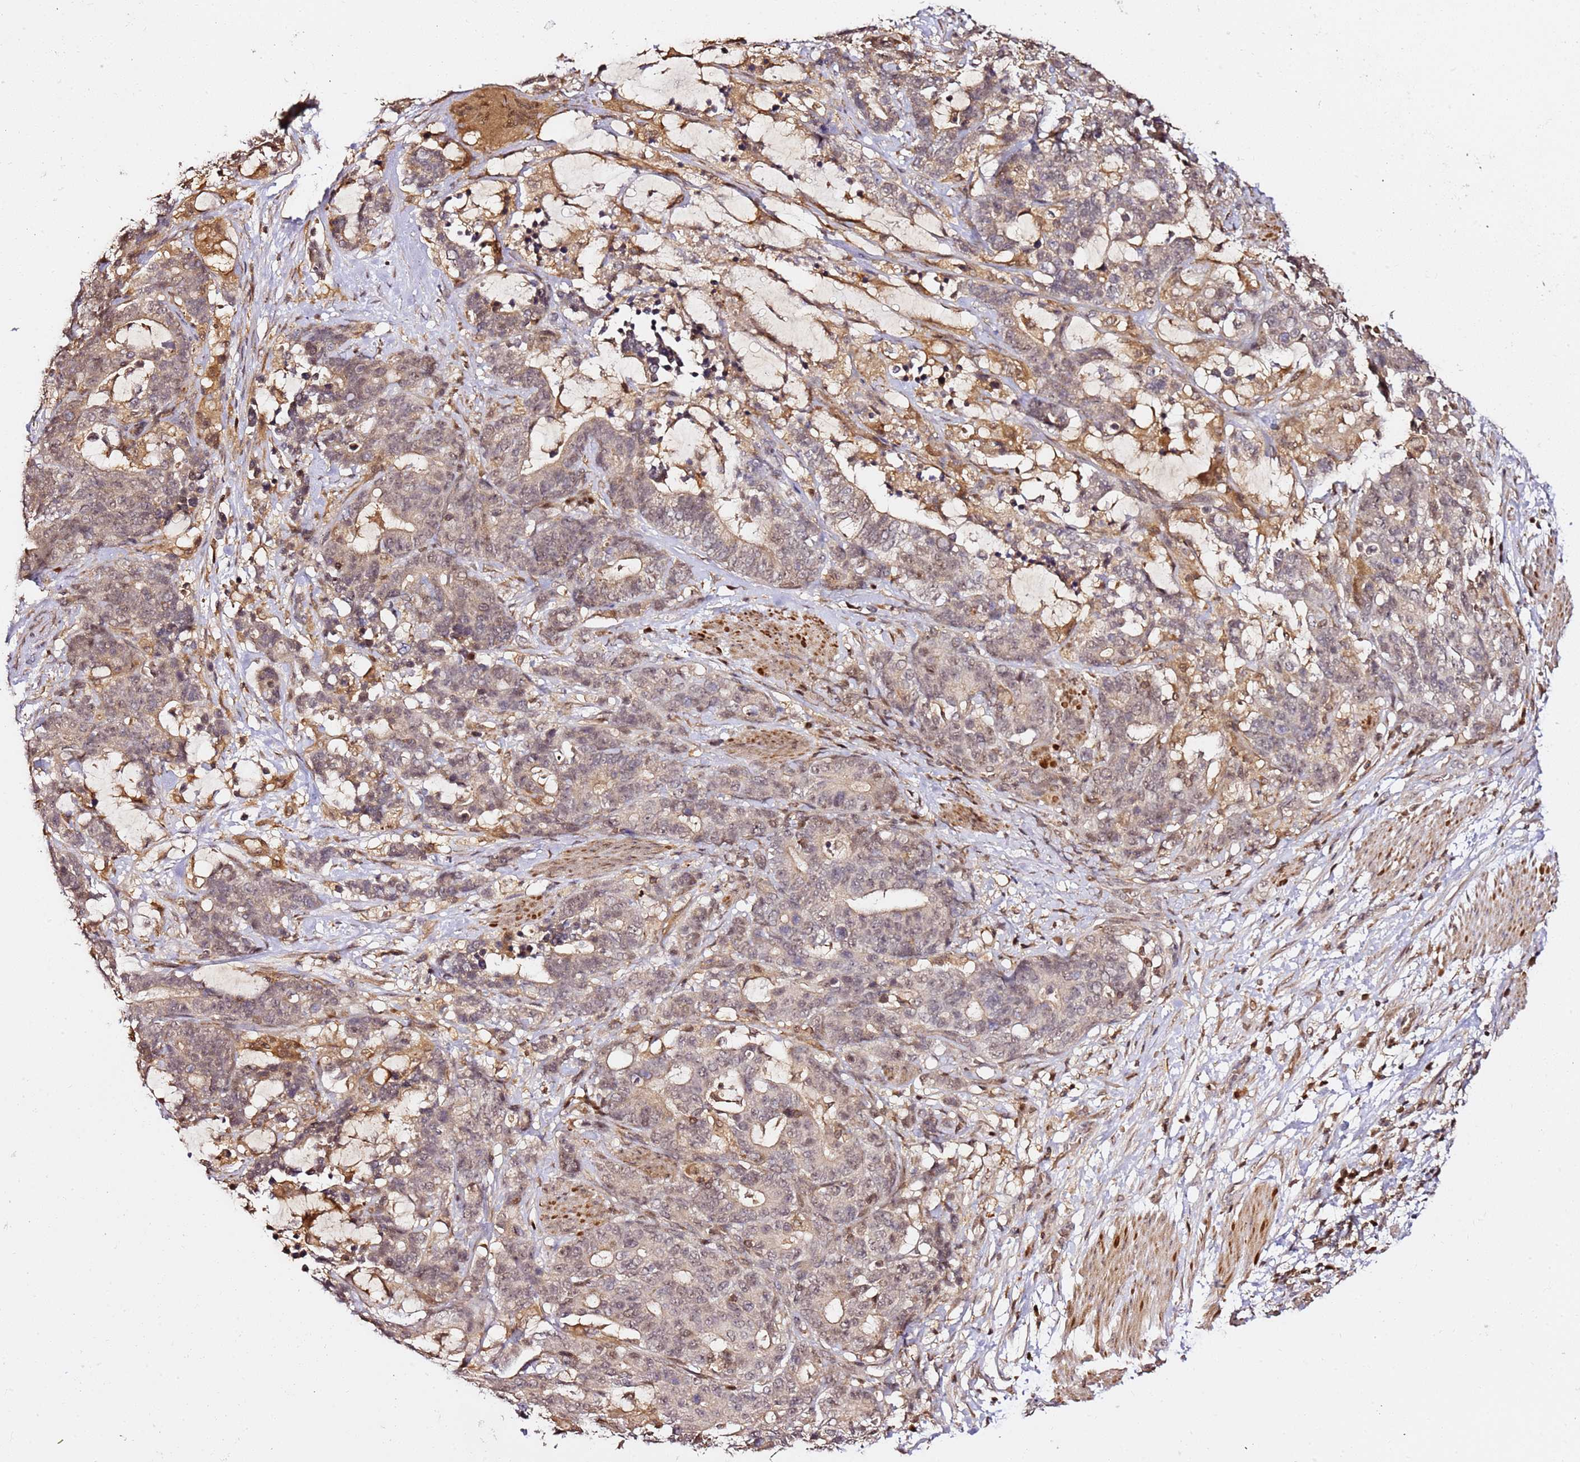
{"staining": {"intensity": "weak", "quantity": "25%-75%", "location": "nuclear"}, "tissue": "stomach cancer", "cell_type": "Tumor cells", "image_type": "cancer", "snomed": [{"axis": "morphology", "description": "Normal tissue, NOS"}, {"axis": "morphology", "description": "Adenocarcinoma, NOS"}, {"axis": "topography", "description": "Stomach"}], "caption": "Protein staining reveals weak nuclear expression in approximately 25%-75% of tumor cells in stomach cancer.", "gene": "OR5V1", "patient": {"sex": "female", "age": 64}}